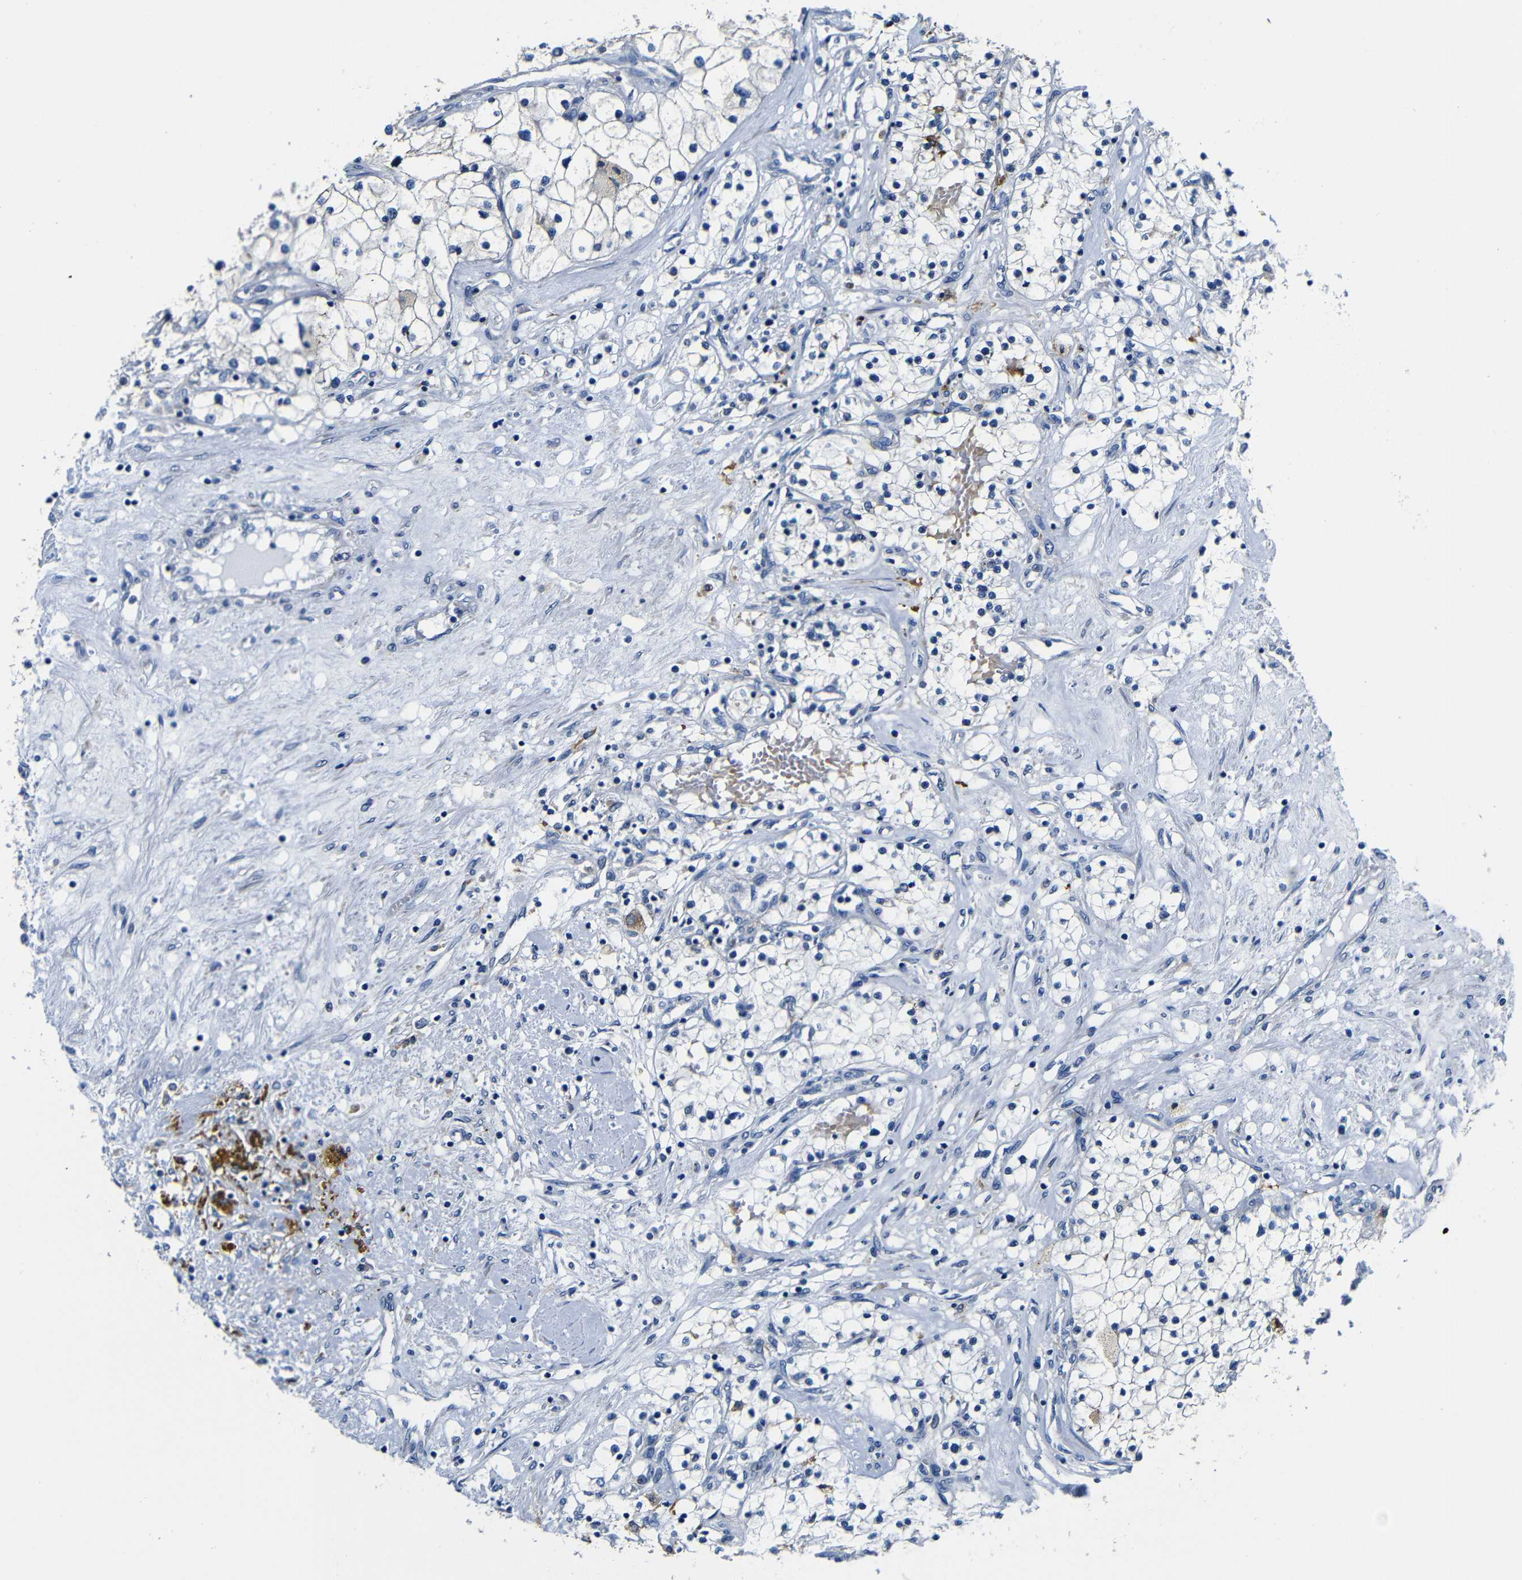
{"staining": {"intensity": "negative", "quantity": "none", "location": "none"}, "tissue": "renal cancer", "cell_type": "Tumor cells", "image_type": "cancer", "snomed": [{"axis": "morphology", "description": "Adenocarcinoma, NOS"}, {"axis": "topography", "description": "Kidney"}], "caption": "There is no significant staining in tumor cells of renal cancer (adenocarcinoma). (DAB (3,3'-diaminobenzidine) immunohistochemistry (IHC) with hematoxylin counter stain).", "gene": "TNFAIP1", "patient": {"sex": "male", "age": 68}}